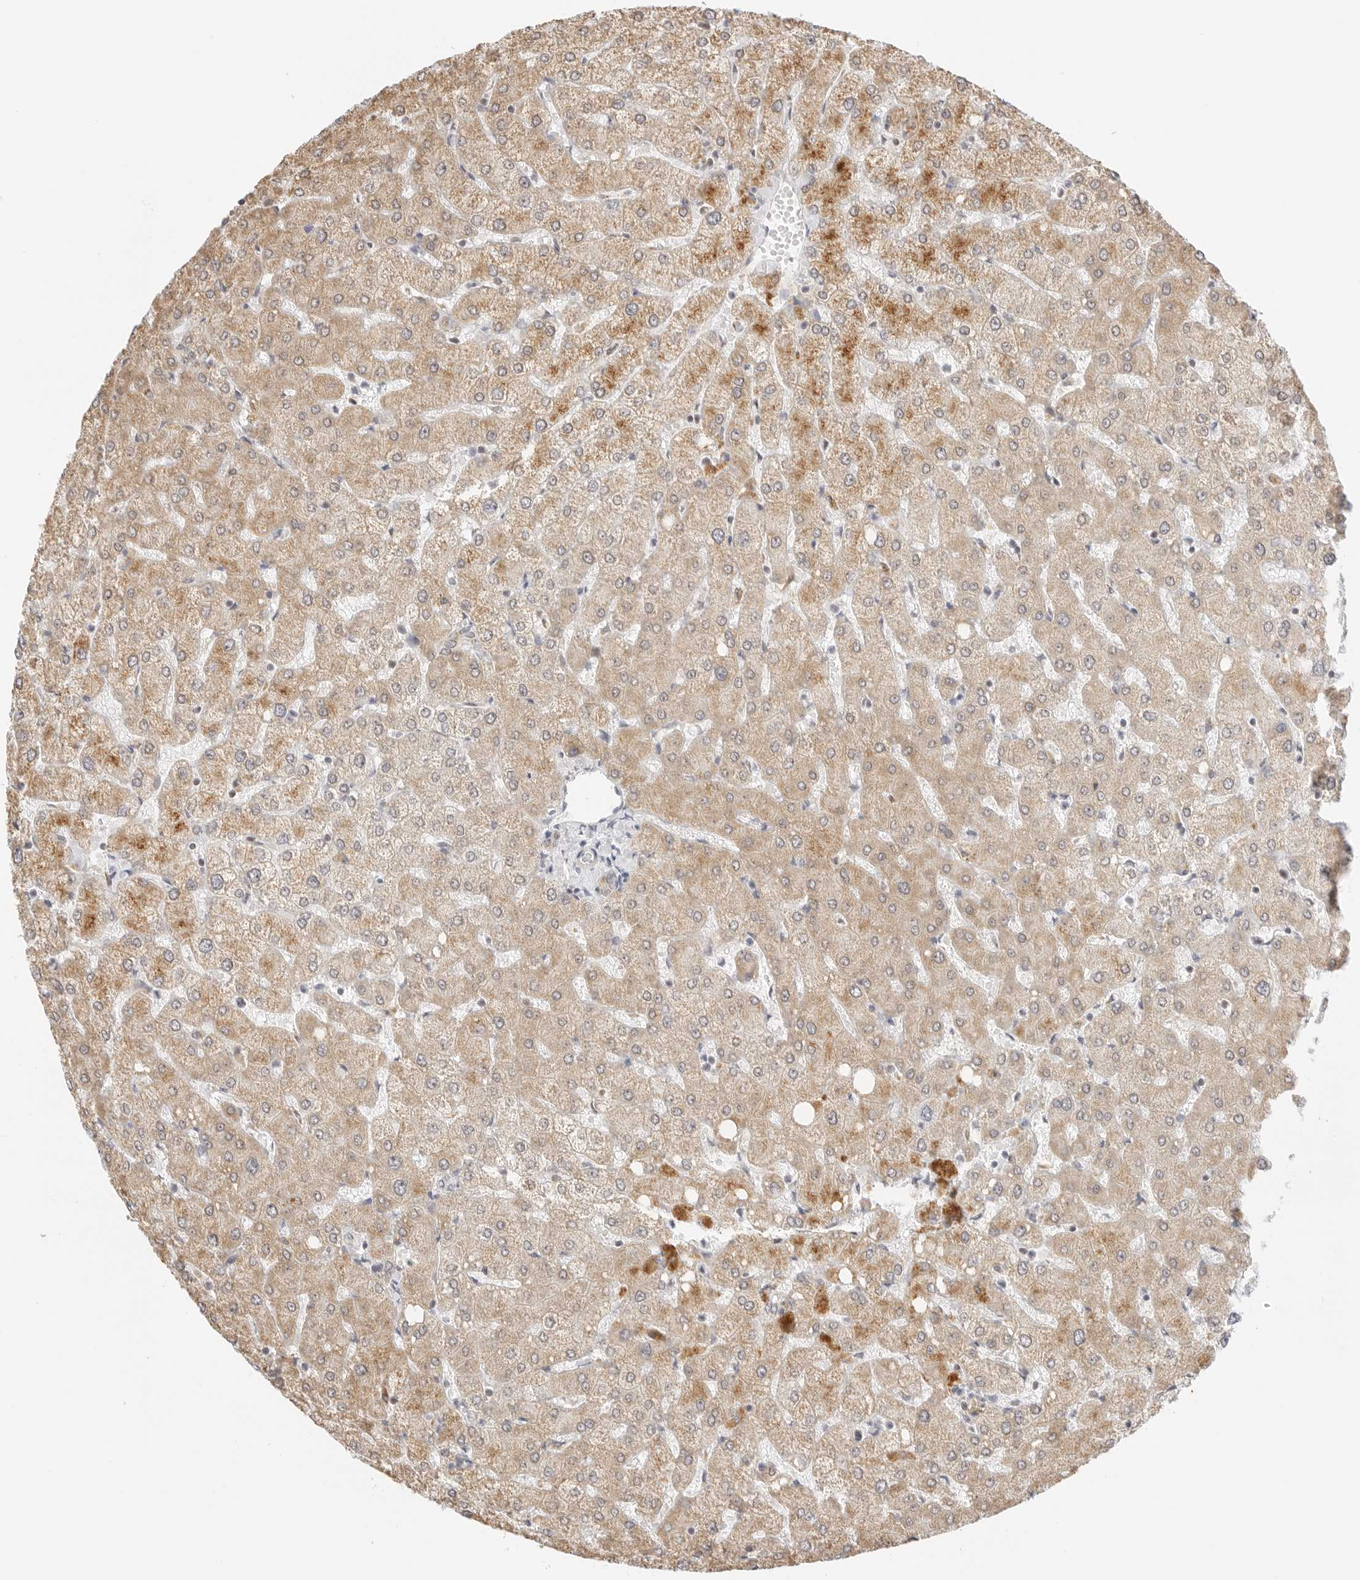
{"staining": {"intensity": "weak", "quantity": "<25%", "location": "cytoplasmic/membranous"}, "tissue": "liver", "cell_type": "Cholangiocytes", "image_type": "normal", "snomed": [{"axis": "morphology", "description": "Normal tissue, NOS"}, {"axis": "topography", "description": "Liver"}], "caption": "Benign liver was stained to show a protein in brown. There is no significant staining in cholangiocytes. (Brightfield microscopy of DAB immunohistochemistry at high magnification).", "gene": "GORAB", "patient": {"sex": "female", "age": 54}}